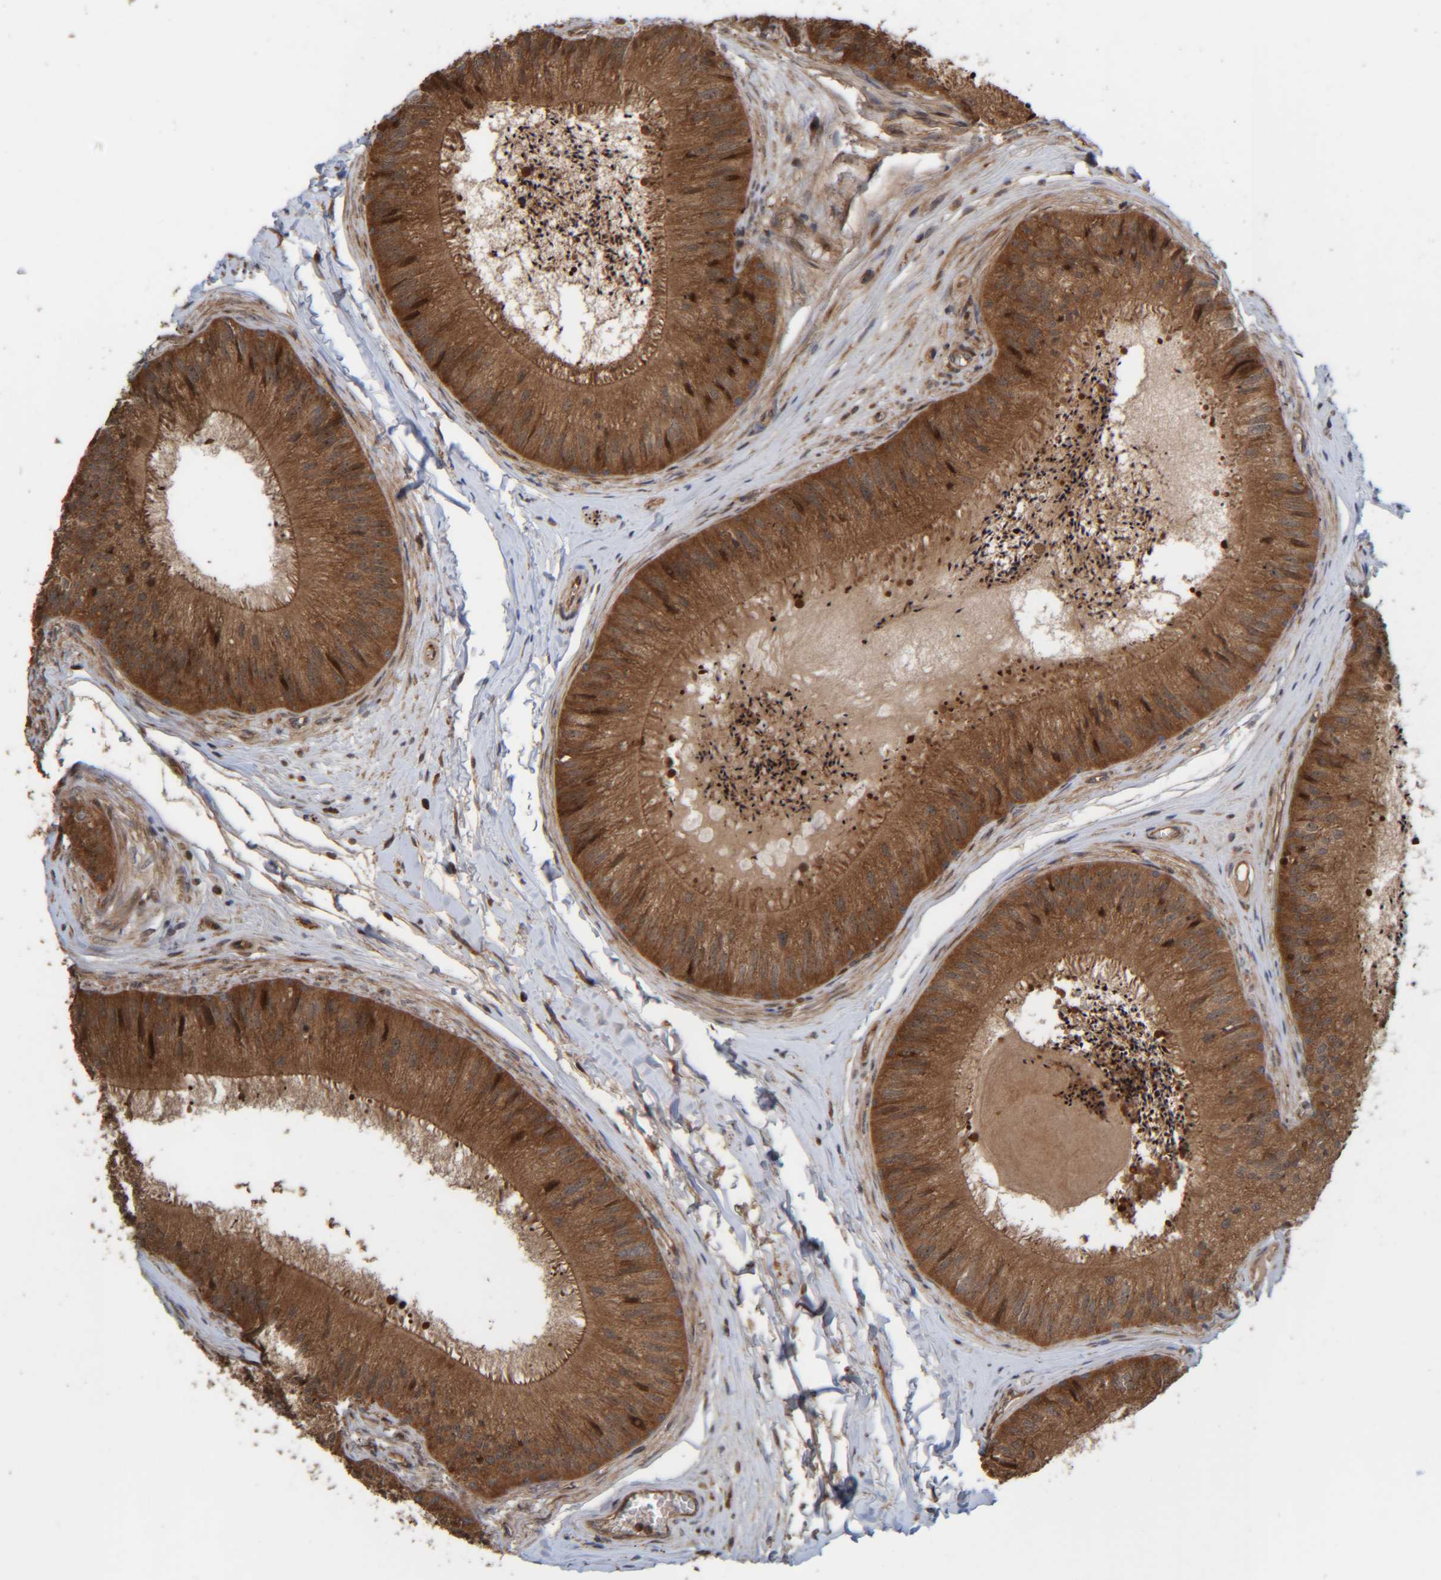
{"staining": {"intensity": "strong", "quantity": ">75%", "location": "cytoplasmic/membranous"}, "tissue": "epididymis", "cell_type": "Glandular cells", "image_type": "normal", "snomed": [{"axis": "morphology", "description": "Normal tissue, NOS"}, {"axis": "topography", "description": "Epididymis"}], "caption": "Strong cytoplasmic/membranous expression is appreciated in approximately >75% of glandular cells in benign epididymis.", "gene": "CCDC57", "patient": {"sex": "male", "age": 31}}